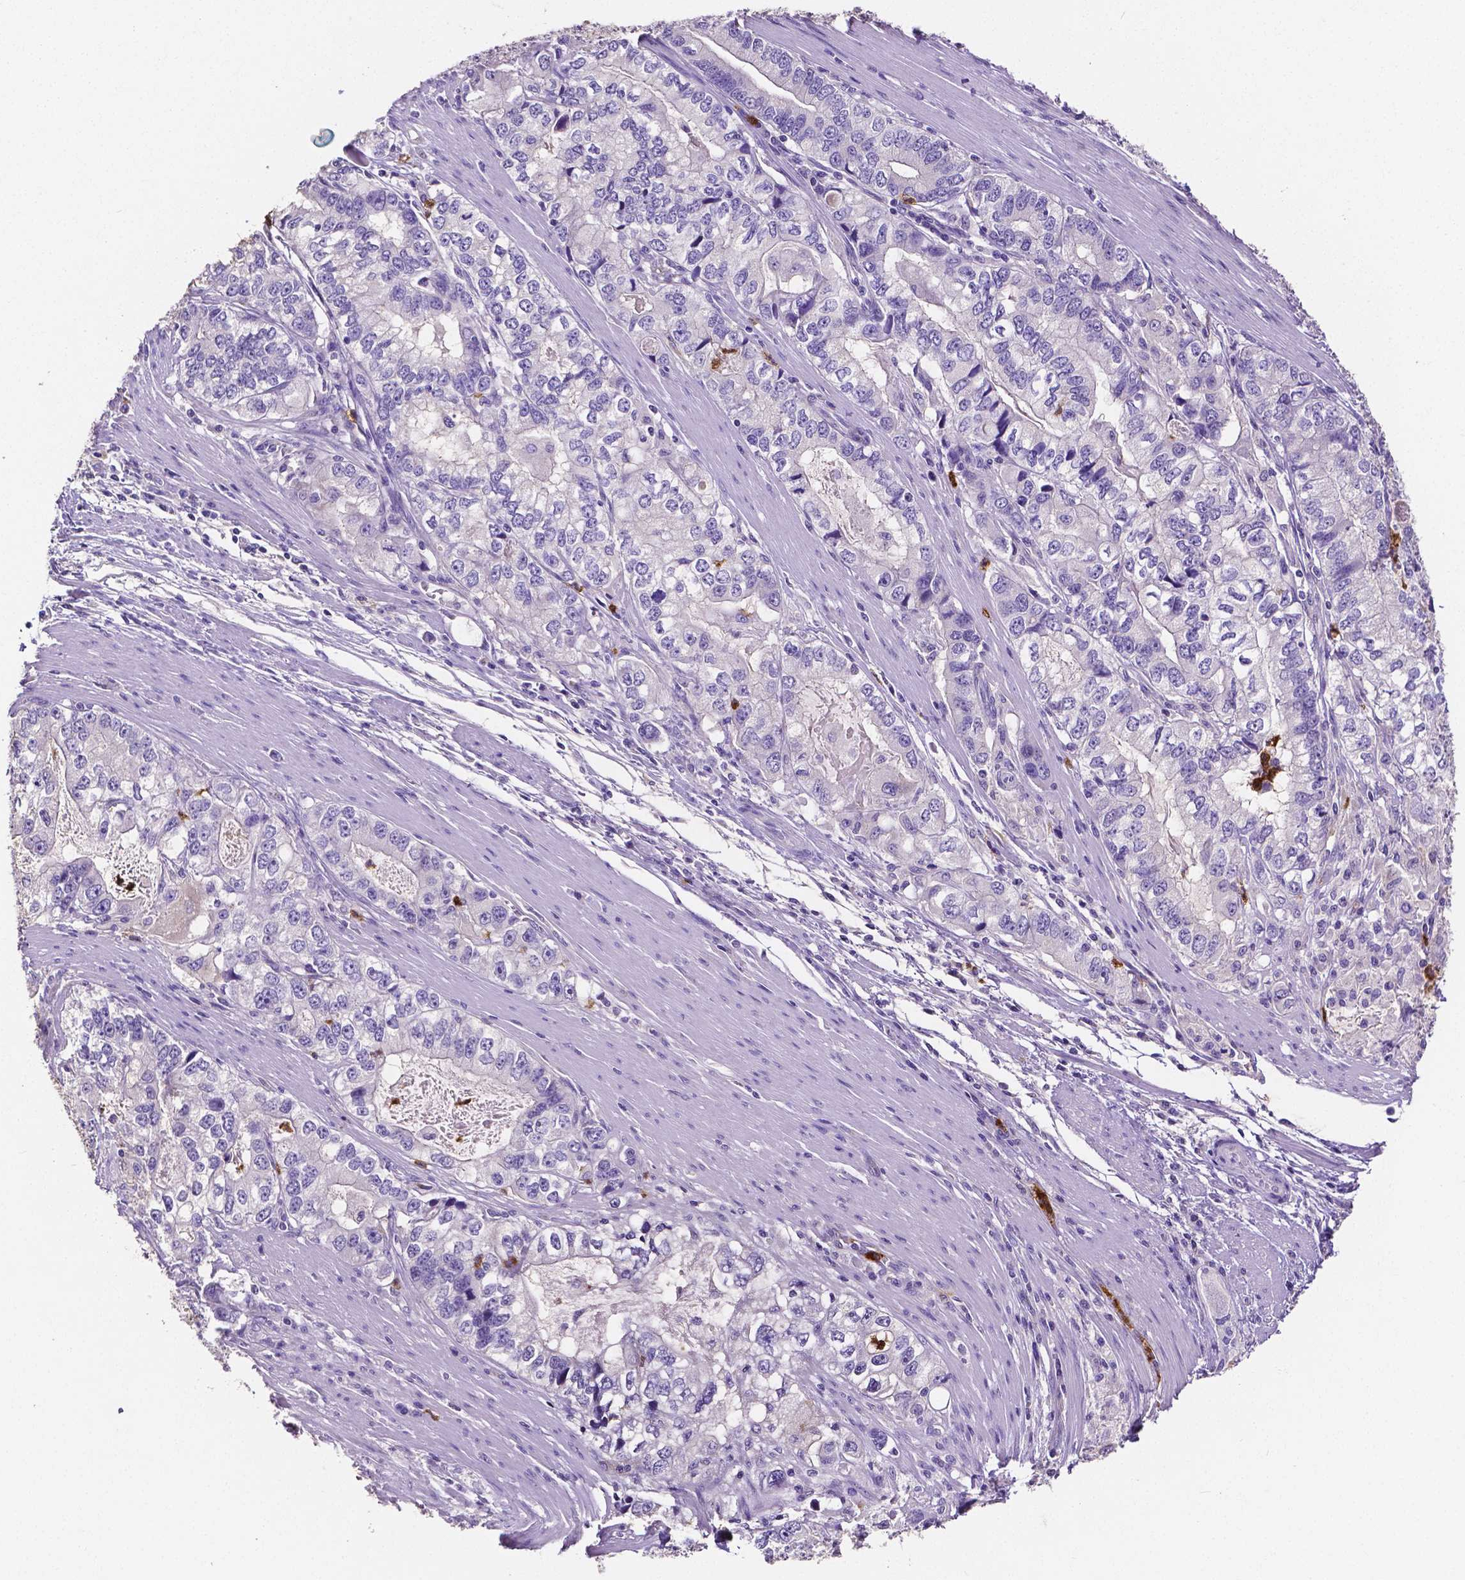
{"staining": {"intensity": "negative", "quantity": "none", "location": "none"}, "tissue": "stomach cancer", "cell_type": "Tumor cells", "image_type": "cancer", "snomed": [{"axis": "morphology", "description": "Adenocarcinoma, NOS"}, {"axis": "topography", "description": "Stomach, lower"}], "caption": "High power microscopy micrograph of an IHC image of stomach cancer (adenocarcinoma), revealing no significant expression in tumor cells.", "gene": "MMP9", "patient": {"sex": "female", "age": 72}}